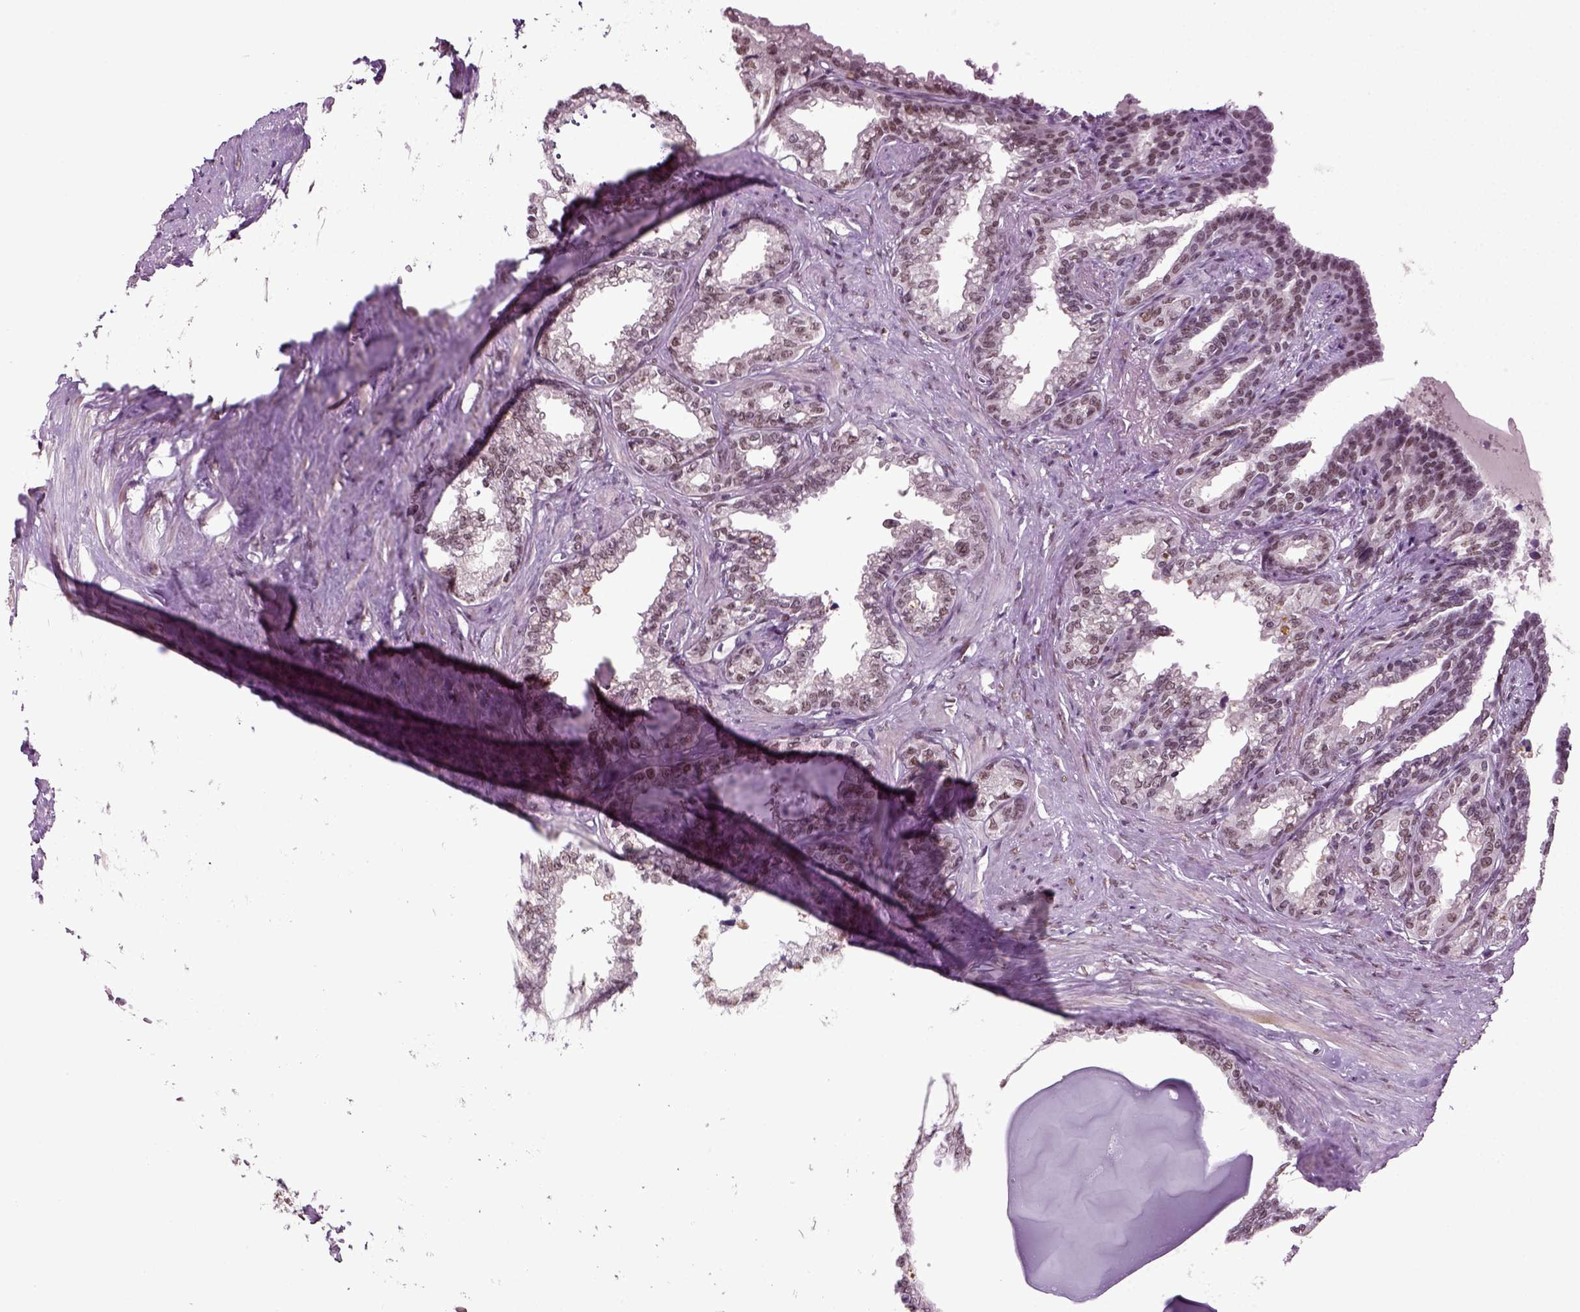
{"staining": {"intensity": "moderate", "quantity": "<25%", "location": "nuclear"}, "tissue": "seminal vesicle", "cell_type": "Glandular cells", "image_type": "normal", "snomed": [{"axis": "morphology", "description": "Normal tissue, NOS"}, {"axis": "morphology", "description": "Urothelial carcinoma, NOS"}, {"axis": "topography", "description": "Urinary bladder"}, {"axis": "topography", "description": "Seminal veicle"}], "caption": "Normal seminal vesicle shows moderate nuclear positivity in approximately <25% of glandular cells Ihc stains the protein in brown and the nuclei are stained blue..", "gene": "RCOR3", "patient": {"sex": "male", "age": 76}}